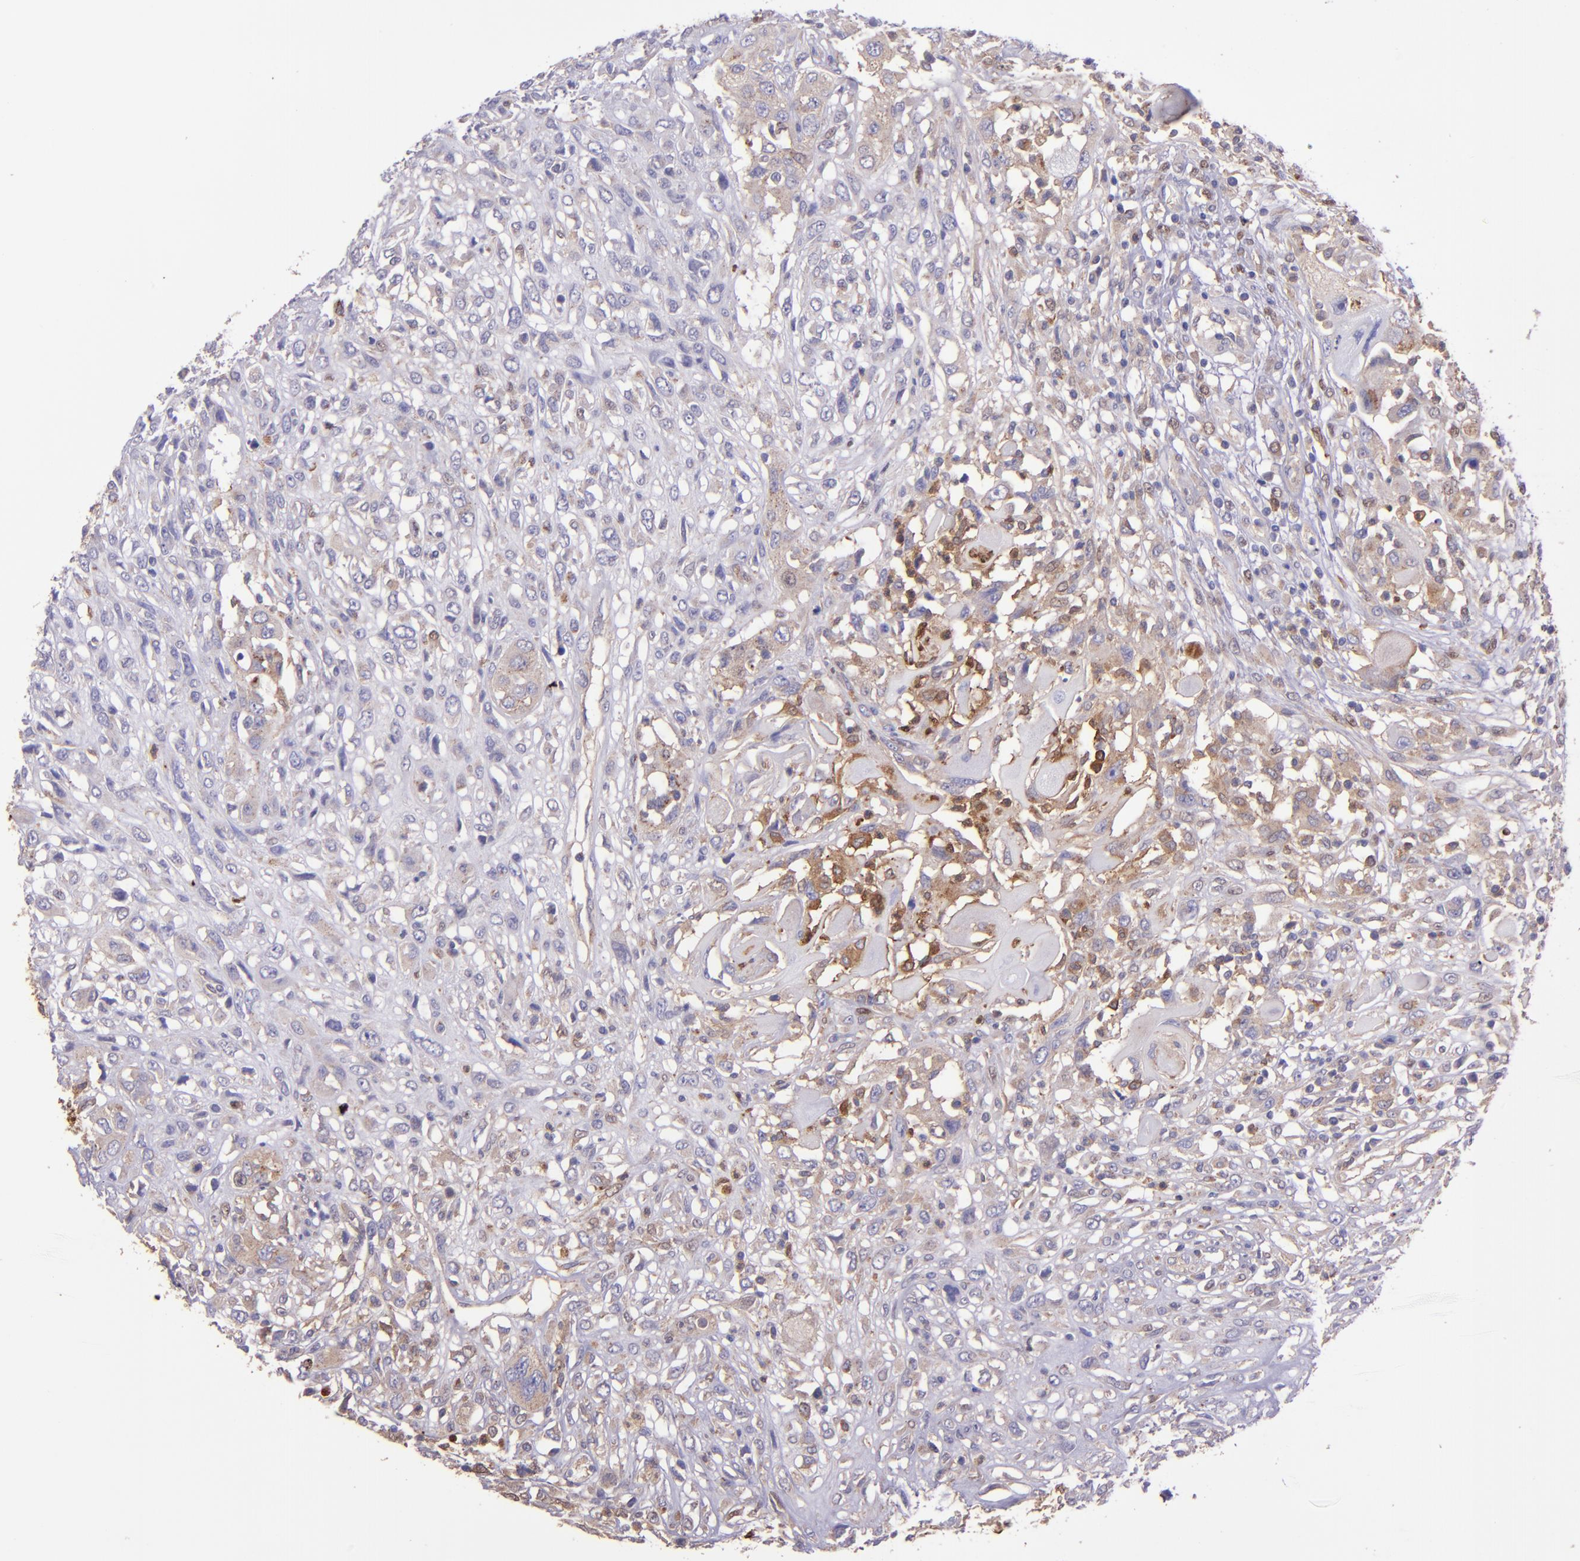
{"staining": {"intensity": "weak", "quantity": ">75%", "location": "cytoplasmic/membranous,nuclear"}, "tissue": "head and neck cancer", "cell_type": "Tumor cells", "image_type": "cancer", "snomed": [{"axis": "morphology", "description": "Neoplasm, malignant, NOS"}, {"axis": "topography", "description": "Salivary gland"}, {"axis": "topography", "description": "Head-Neck"}], "caption": "An image of head and neck cancer stained for a protein demonstrates weak cytoplasmic/membranous and nuclear brown staining in tumor cells. Using DAB (brown) and hematoxylin (blue) stains, captured at high magnification using brightfield microscopy.", "gene": "WASHC1", "patient": {"sex": "male", "age": 43}}